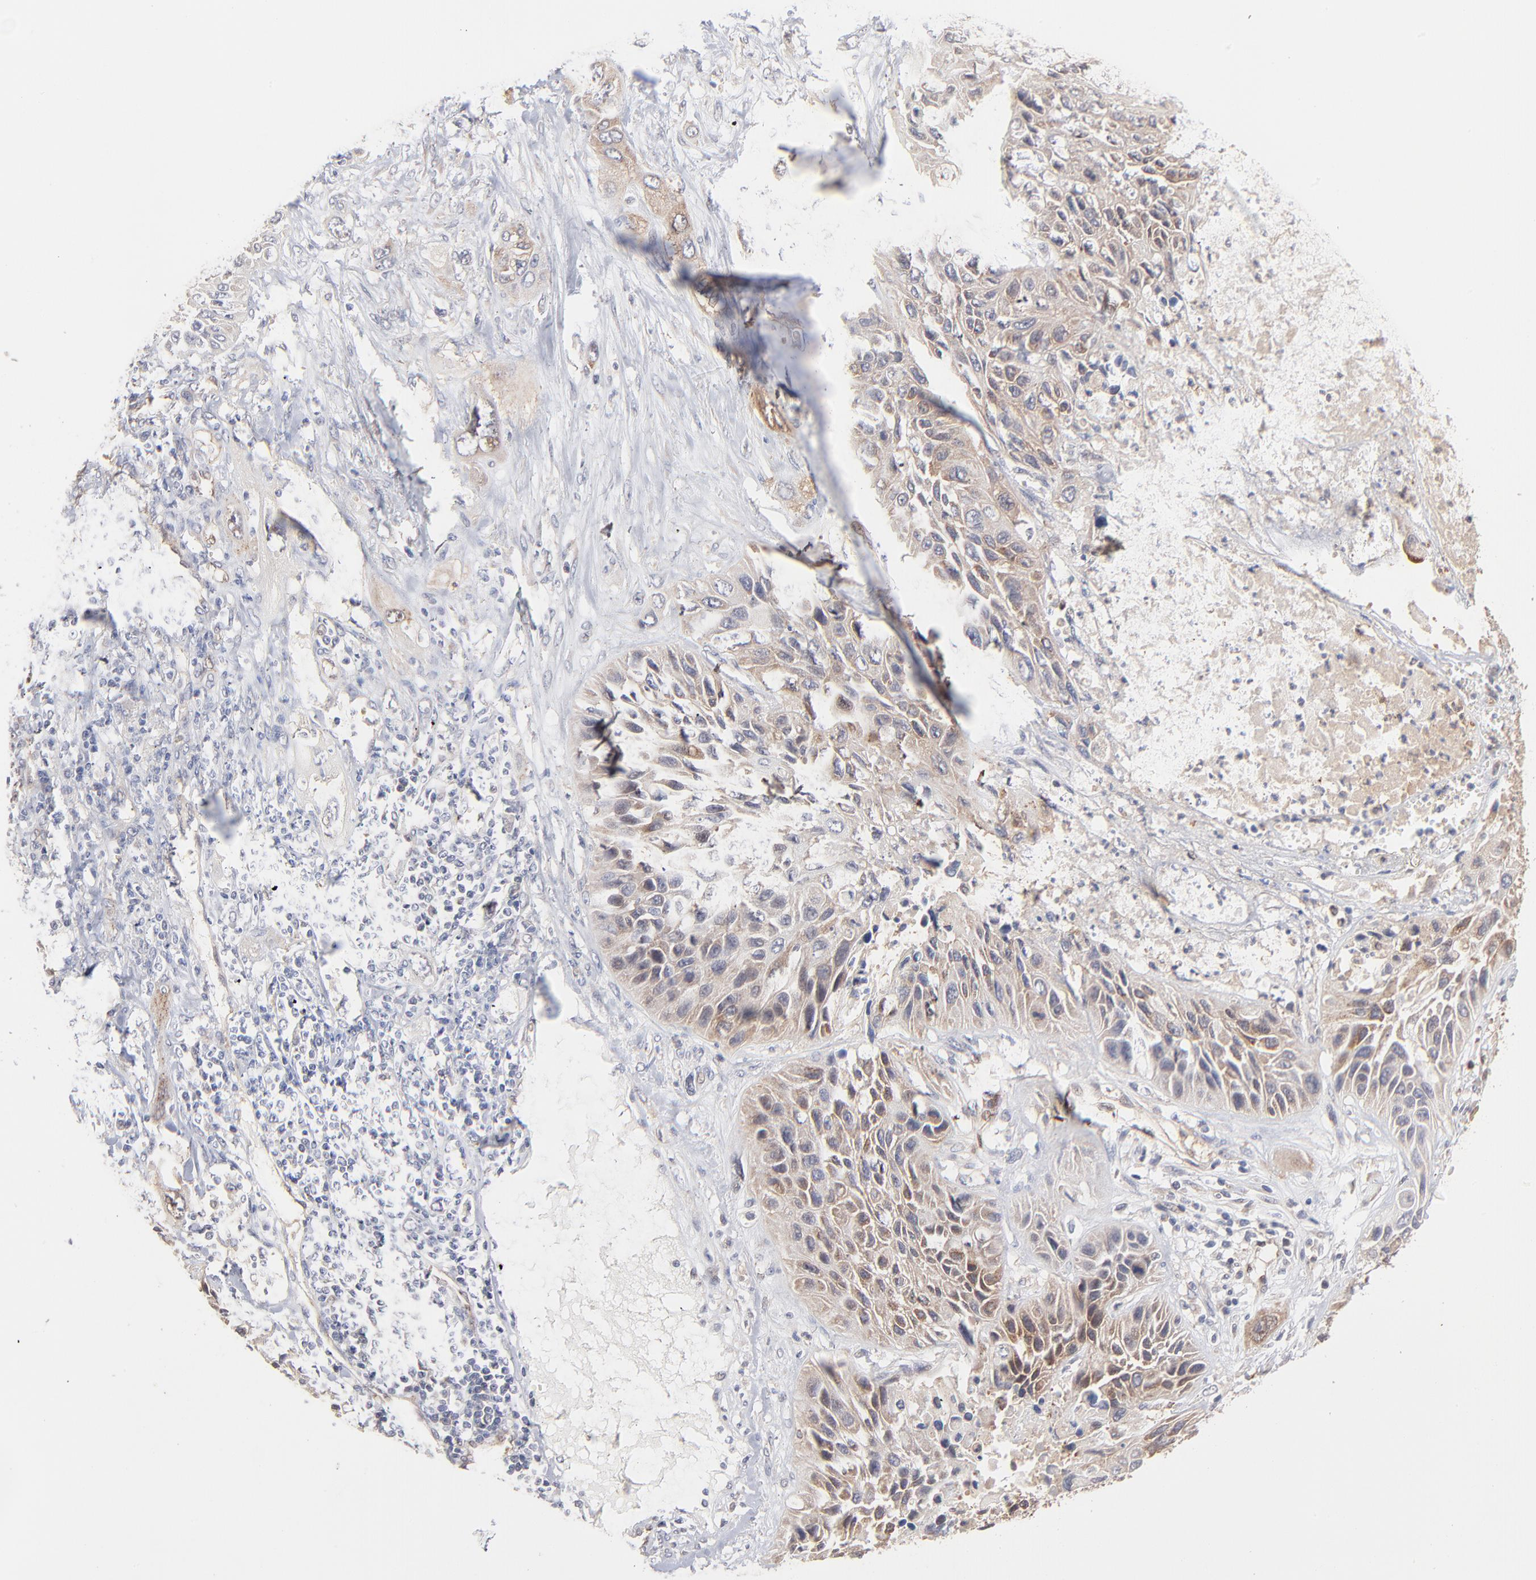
{"staining": {"intensity": "weak", "quantity": ">75%", "location": "cytoplasmic/membranous"}, "tissue": "lung cancer", "cell_type": "Tumor cells", "image_type": "cancer", "snomed": [{"axis": "morphology", "description": "Squamous cell carcinoma, NOS"}, {"axis": "topography", "description": "Lung"}], "caption": "Immunohistochemical staining of human lung squamous cell carcinoma displays low levels of weak cytoplasmic/membranous staining in about >75% of tumor cells. (Stains: DAB in brown, nuclei in blue, Microscopy: brightfield microscopy at high magnification).", "gene": "IVNS1ABP", "patient": {"sex": "female", "age": 76}}